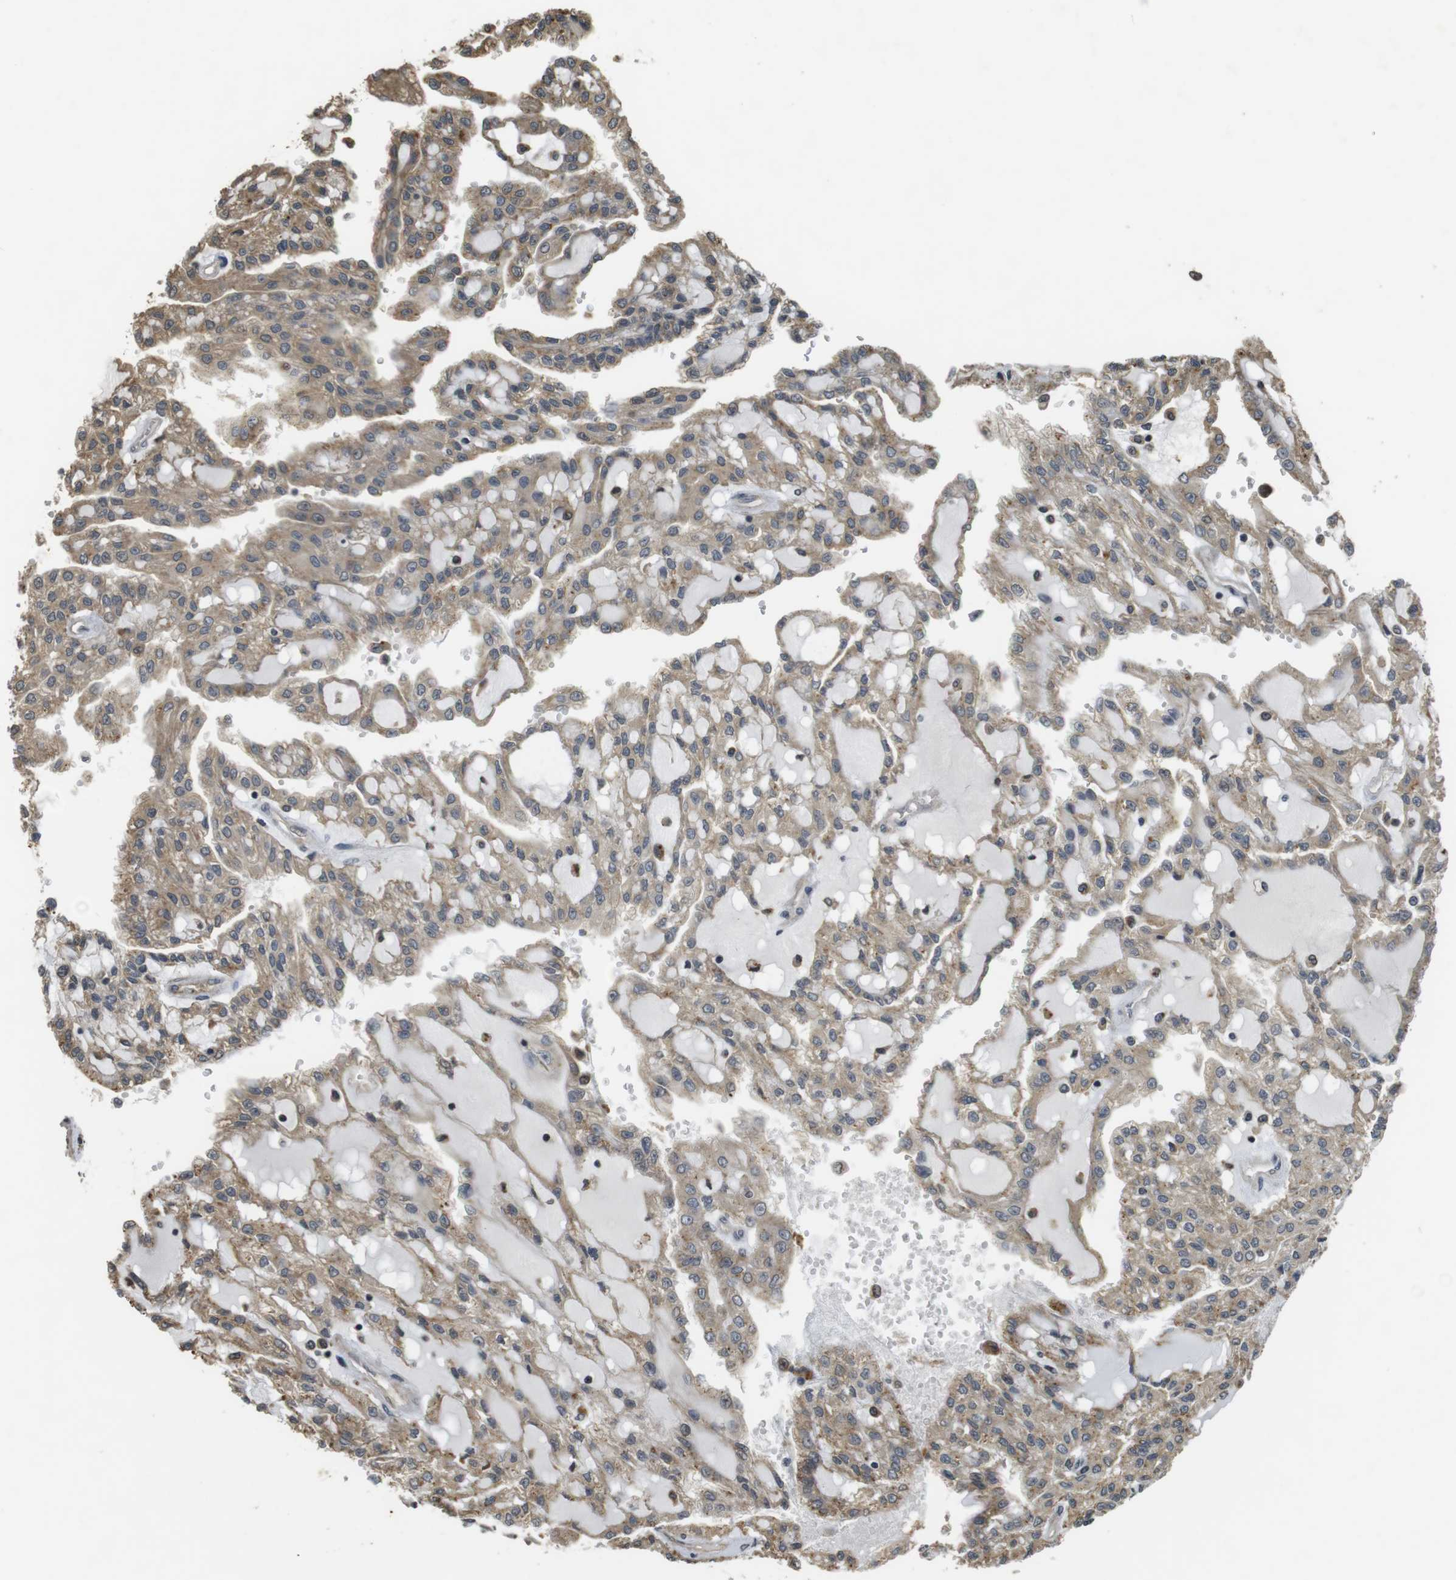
{"staining": {"intensity": "moderate", "quantity": ">75%", "location": "cytoplasmic/membranous"}, "tissue": "renal cancer", "cell_type": "Tumor cells", "image_type": "cancer", "snomed": [{"axis": "morphology", "description": "Adenocarcinoma, NOS"}, {"axis": "topography", "description": "Kidney"}], "caption": "The immunohistochemical stain highlights moderate cytoplasmic/membranous staining in tumor cells of renal cancer tissue. (DAB = brown stain, brightfield microscopy at high magnification).", "gene": "FZD10", "patient": {"sex": "male", "age": 63}}